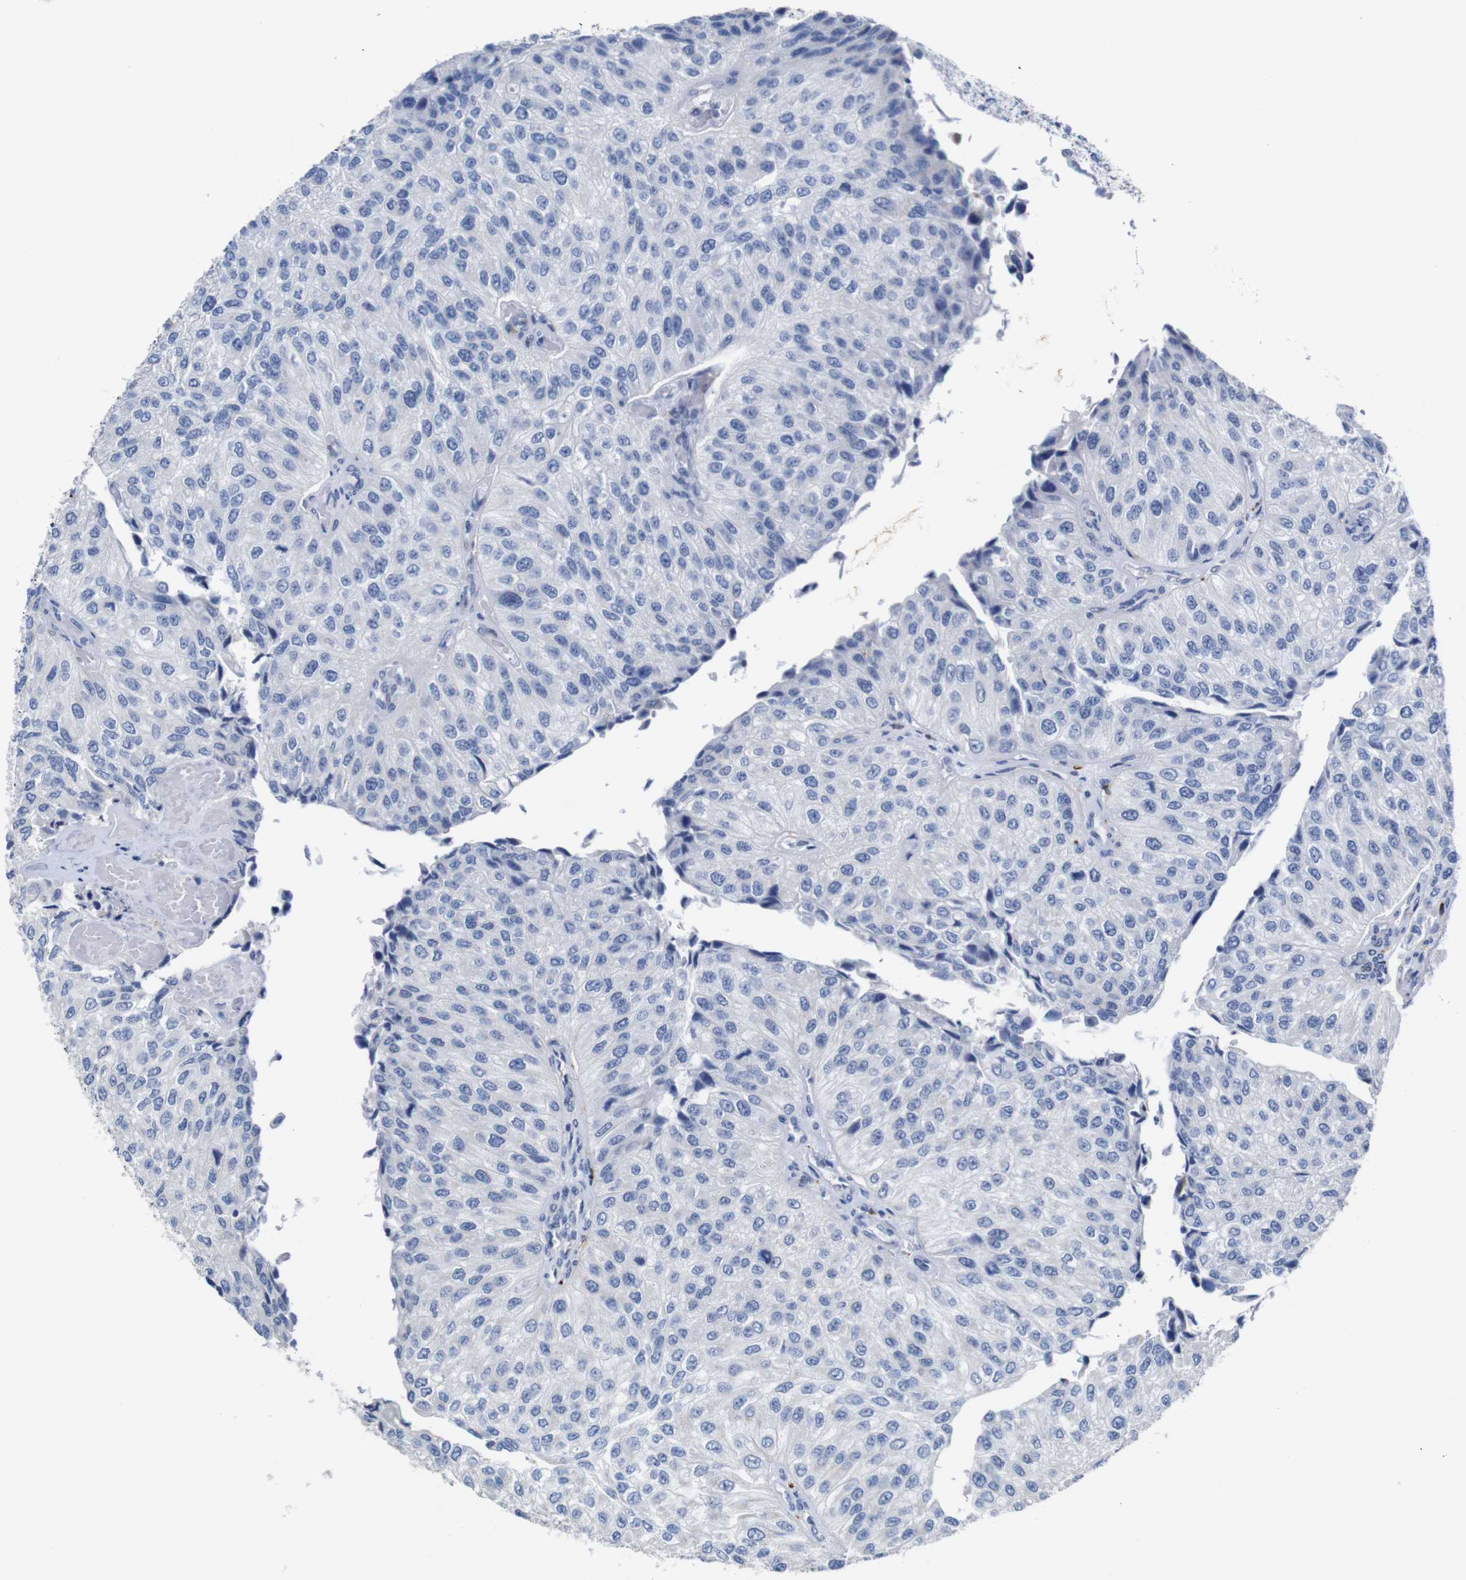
{"staining": {"intensity": "negative", "quantity": "none", "location": "none"}, "tissue": "urothelial cancer", "cell_type": "Tumor cells", "image_type": "cancer", "snomed": [{"axis": "morphology", "description": "Urothelial carcinoma, High grade"}, {"axis": "topography", "description": "Kidney"}, {"axis": "topography", "description": "Urinary bladder"}], "caption": "A histopathology image of human urothelial cancer is negative for staining in tumor cells. (Stains: DAB (3,3'-diaminobenzidine) immunohistochemistry (IHC) with hematoxylin counter stain, Microscopy: brightfield microscopy at high magnification).", "gene": "TCEAL9", "patient": {"sex": "male", "age": 77}}